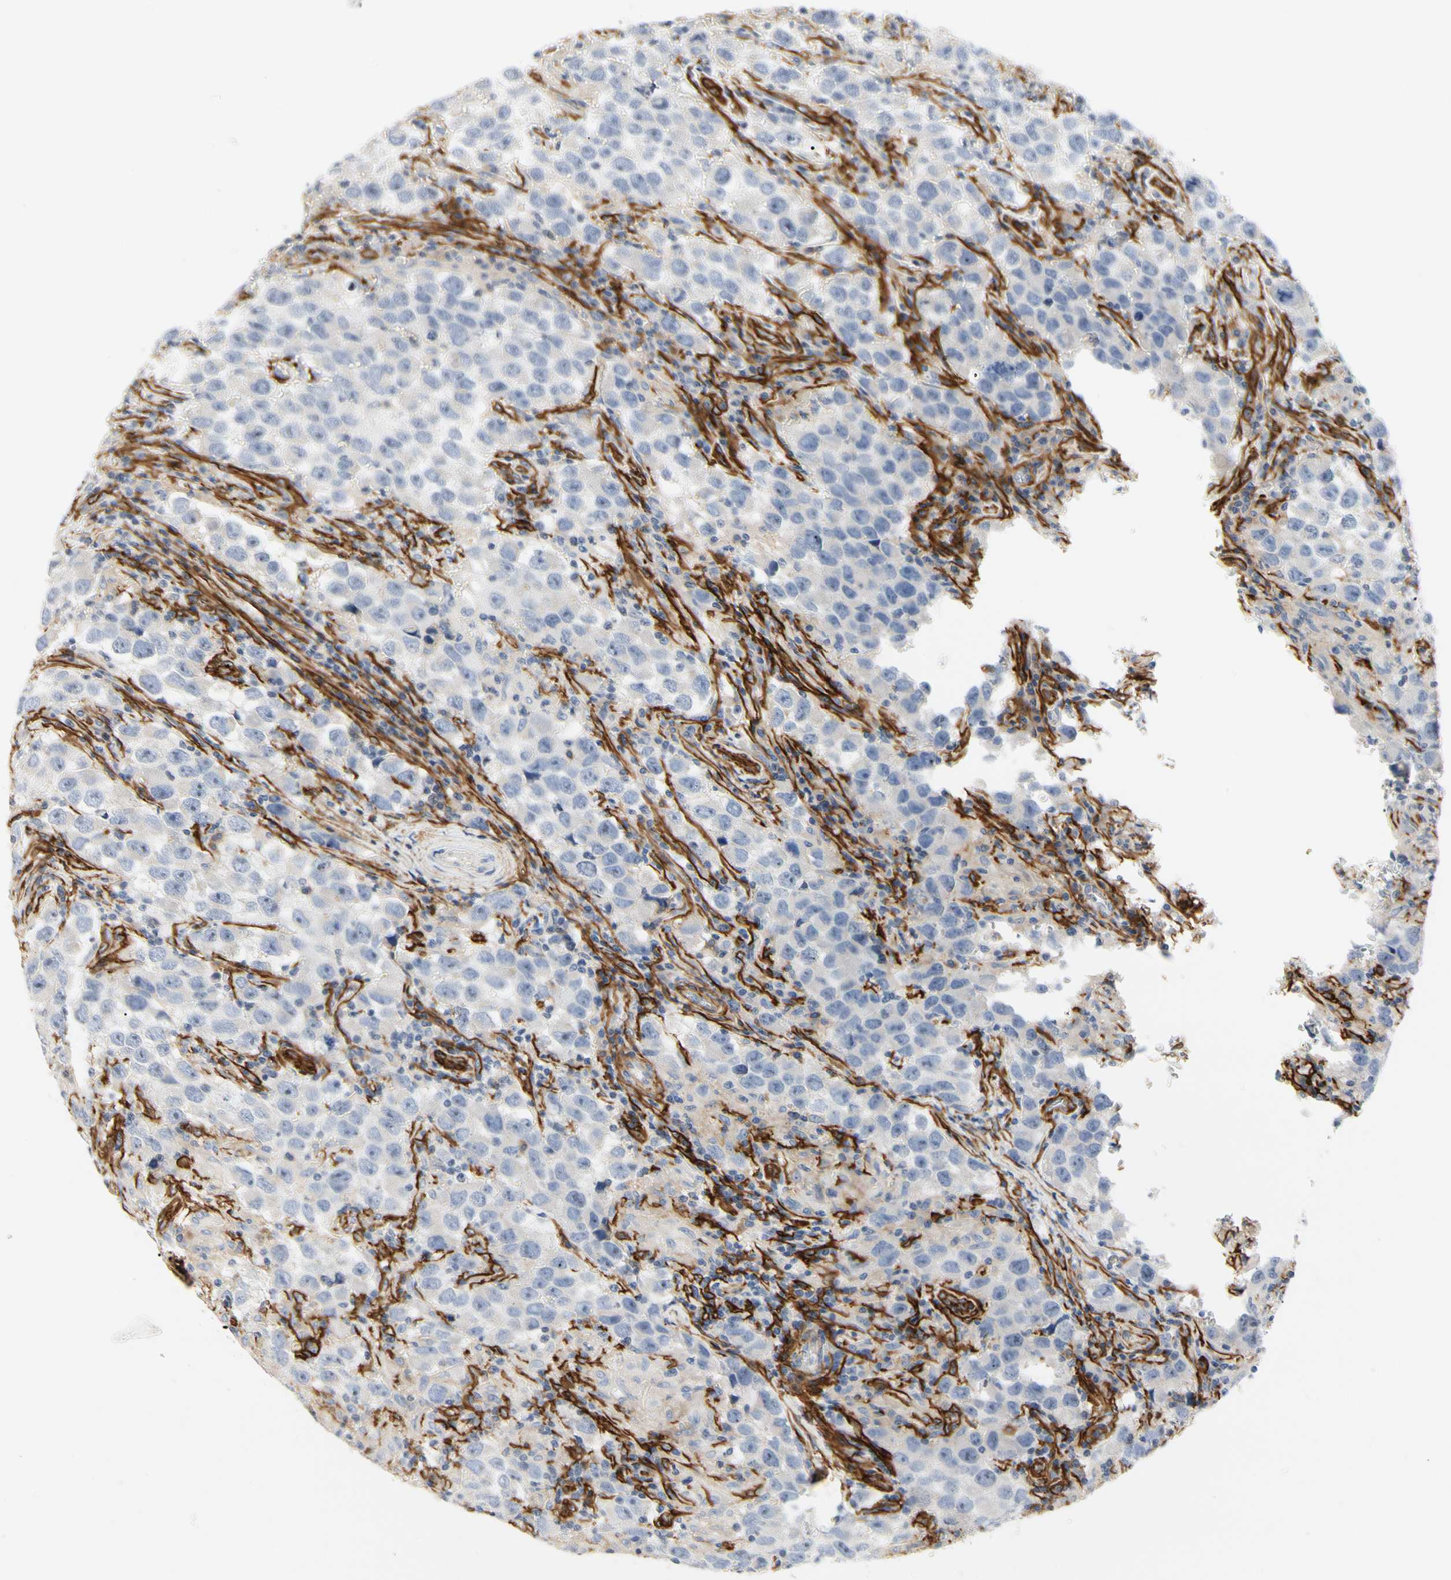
{"staining": {"intensity": "negative", "quantity": "none", "location": "none"}, "tissue": "testis cancer", "cell_type": "Tumor cells", "image_type": "cancer", "snomed": [{"axis": "morphology", "description": "Carcinoma, Embryonal, NOS"}, {"axis": "topography", "description": "Testis"}], "caption": "Immunohistochemical staining of embryonal carcinoma (testis) shows no significant staining in tumor cells.", "gene": "GGT5", "patient": {"sex": "male", "age": 21}}